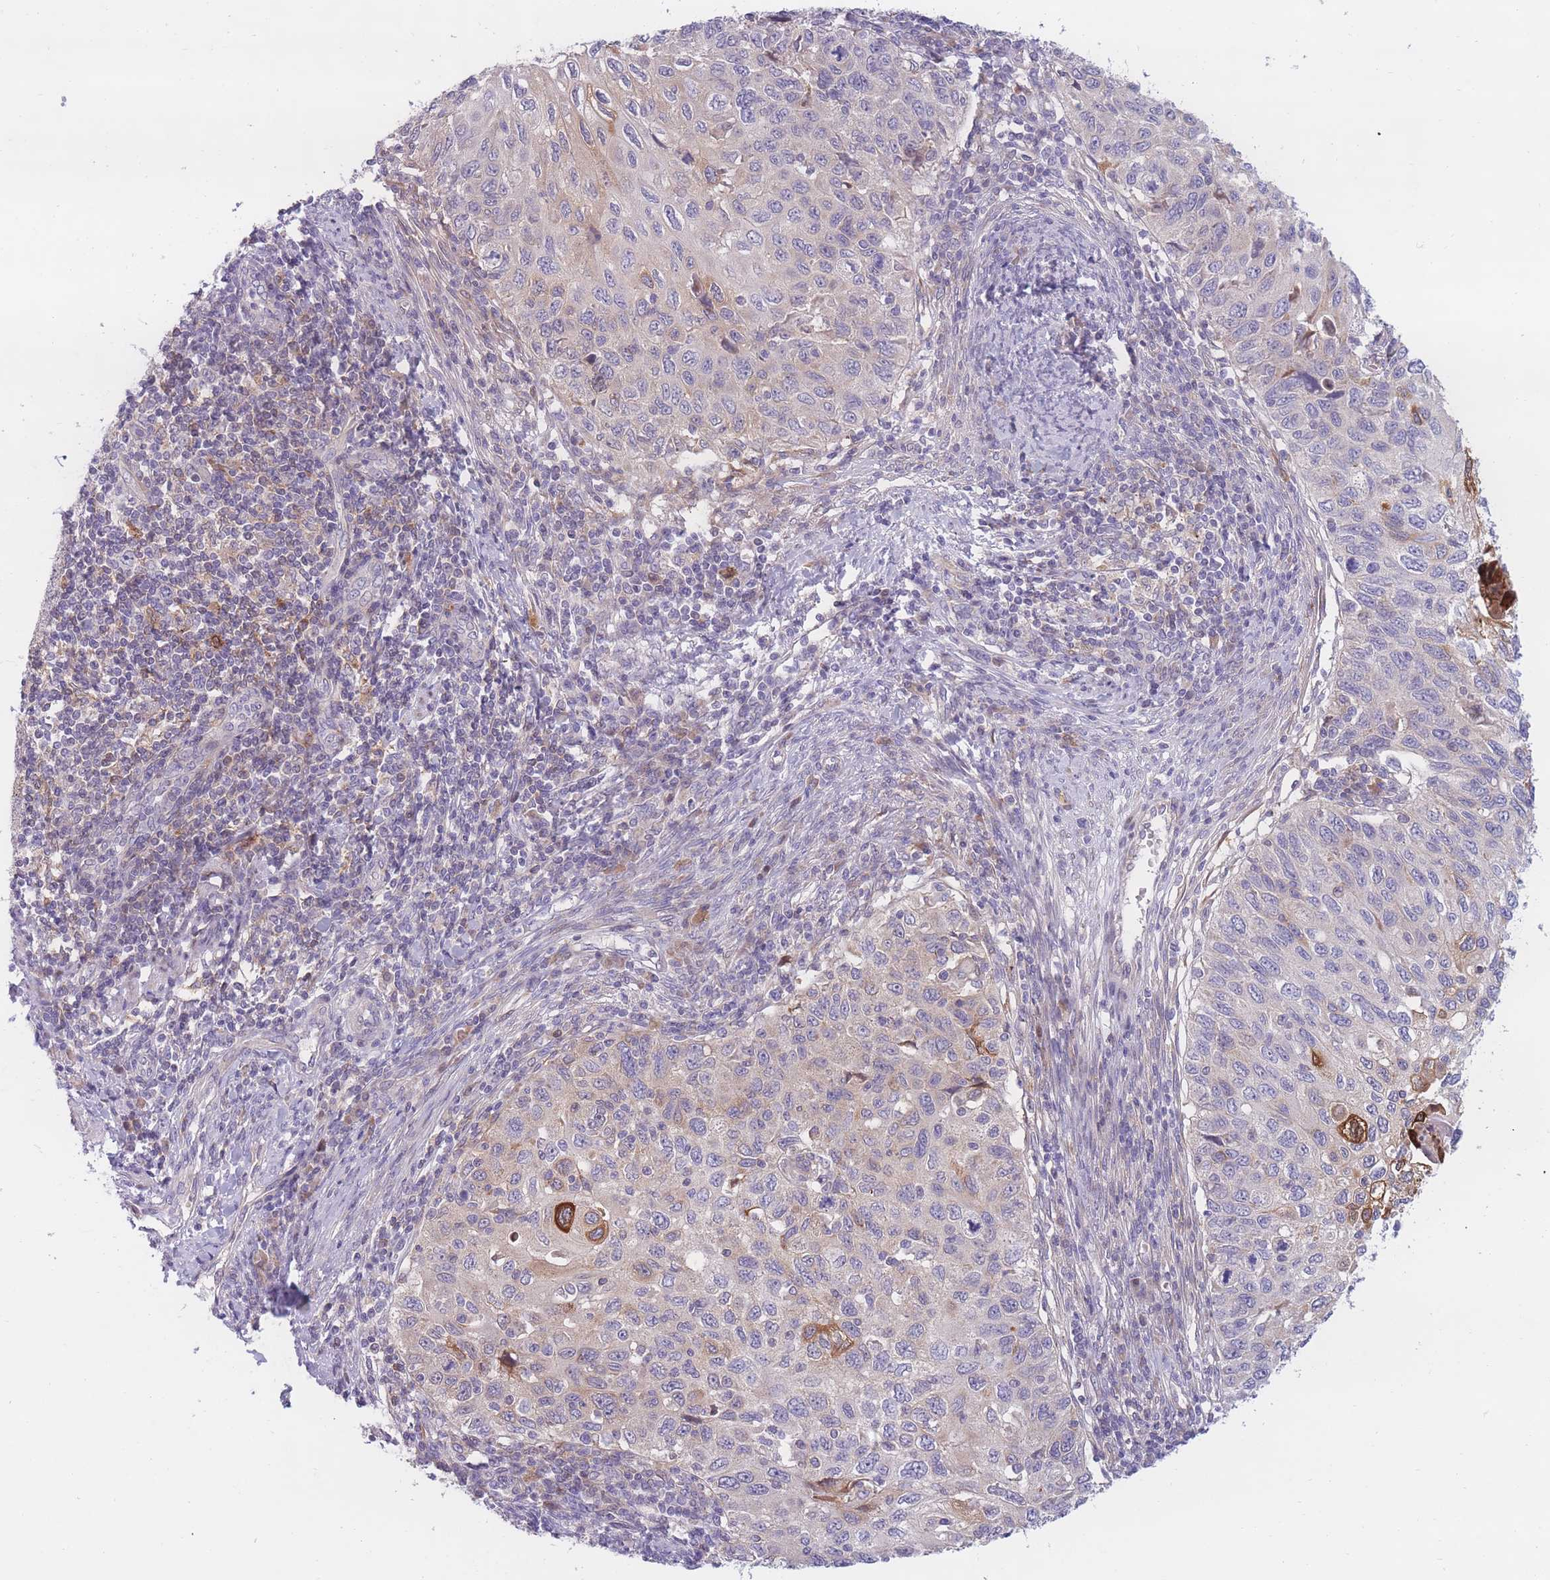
{"staining": {"intensity": "strong", "quantity": "<25%", "location": "cytoplasmic/membranous"}, "tissue": "cervical cancer", "cell_type": "Tumor cells", "image_type": "cancer", "snomed": [{"axis": "morphology", "description": "Squamous cell carcinoma, NOS"}, {"axis": "topography", "description": "Cervix"}], "caption": "Cervical squamous cell carcinoma stained for a protein shows strong cytoplasmic/membranous positivity in tumor cells.", "gene": "PDE4A", "patient": {"sex": "female", "age": 70}}